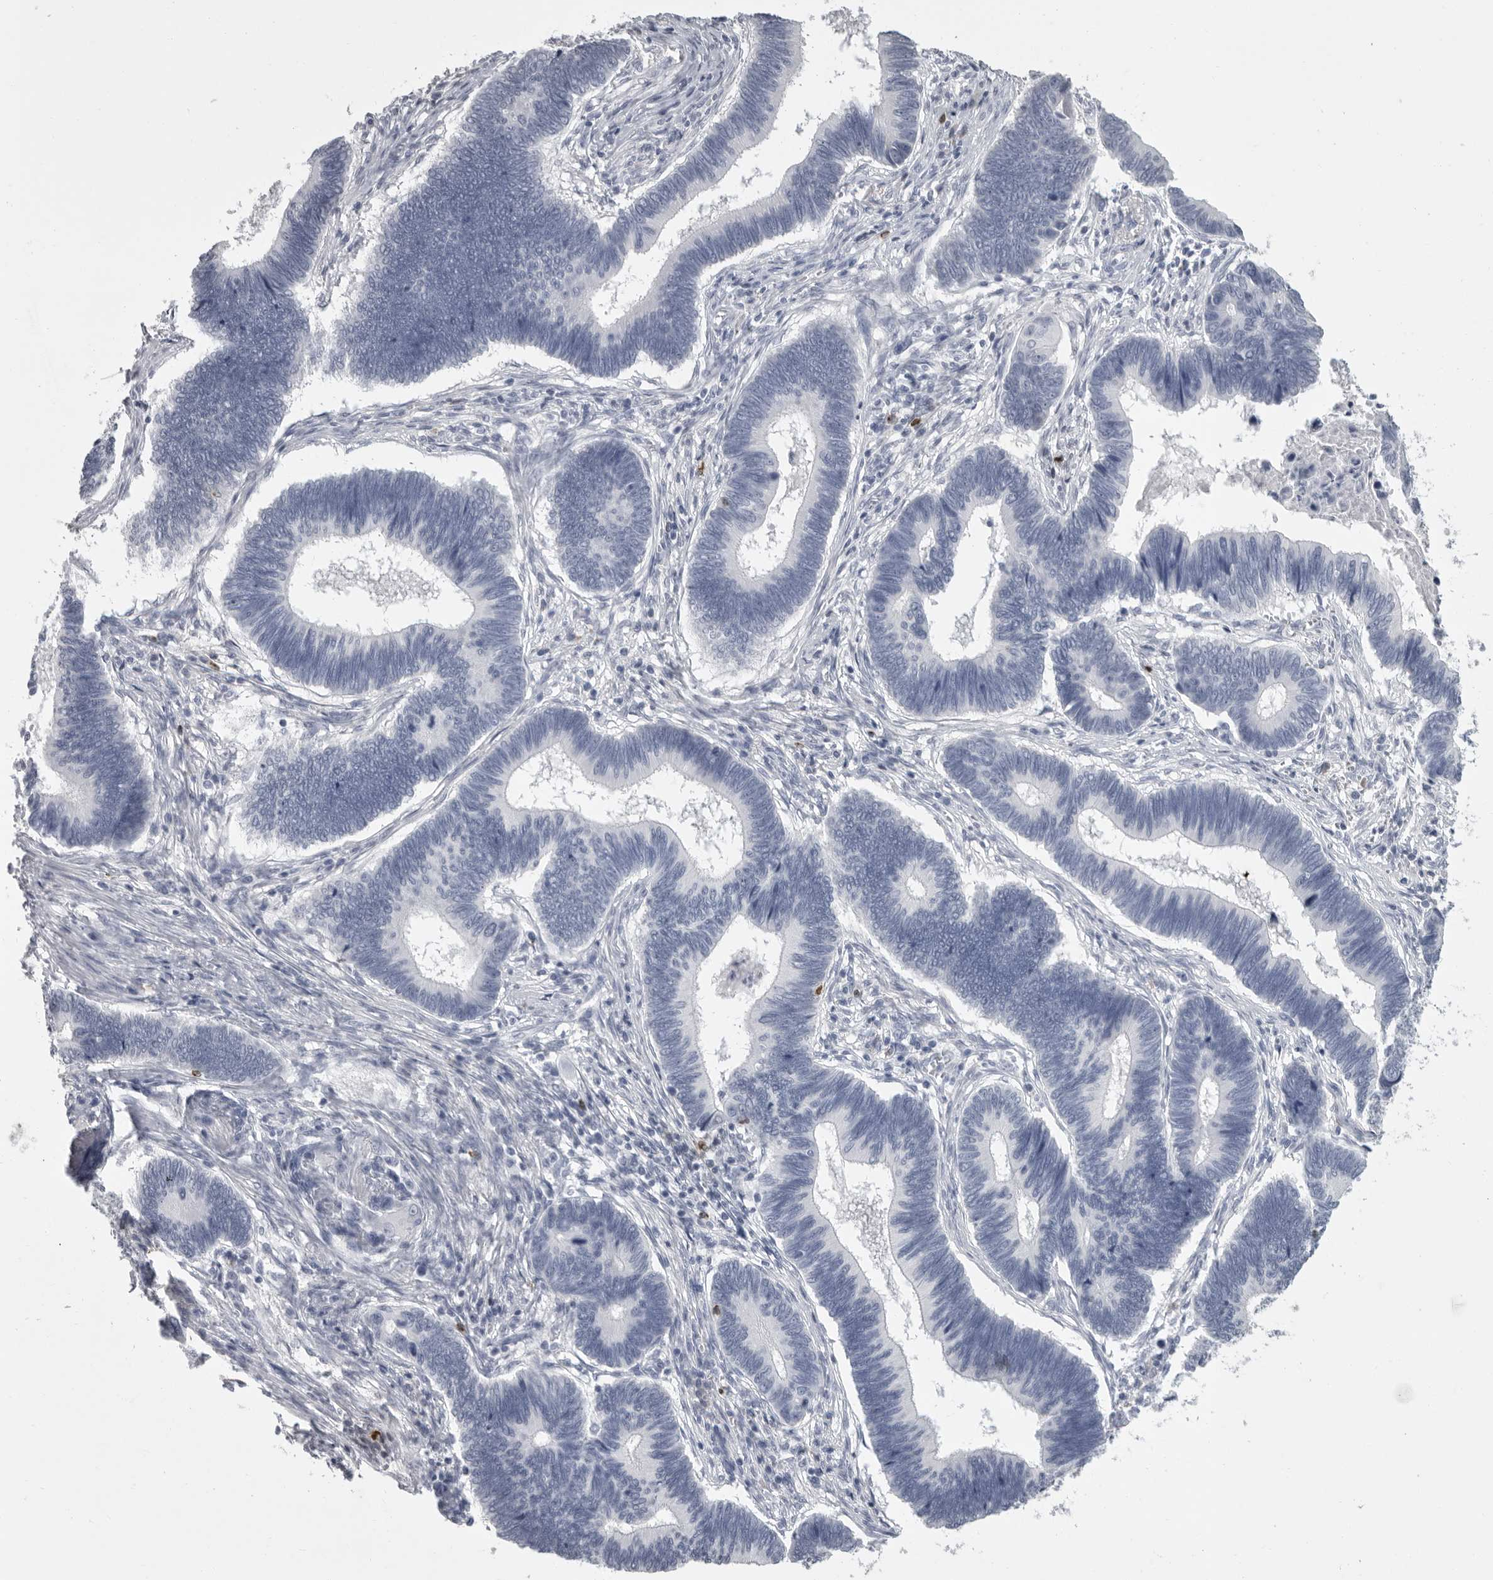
{"staining": {"intensity": "negative", "quantity": "none", "location": "none"}, "tissue": "pancreatic cancer", "cell_type": "Tumor cells", "image_type": "cancer", "snomed": [{"axis": "morphology", "description": "Adenocarcinoma, NOS"}, {"axis": "topography", "description": "Pancreas"}], "caption": "Immunohistochemical staining of adenocarcinoma (pancreatic) exhibits no significant positivity in tumor cells.", "gene": "GNLY", "patient": {"sex": "female", "age": 70}}